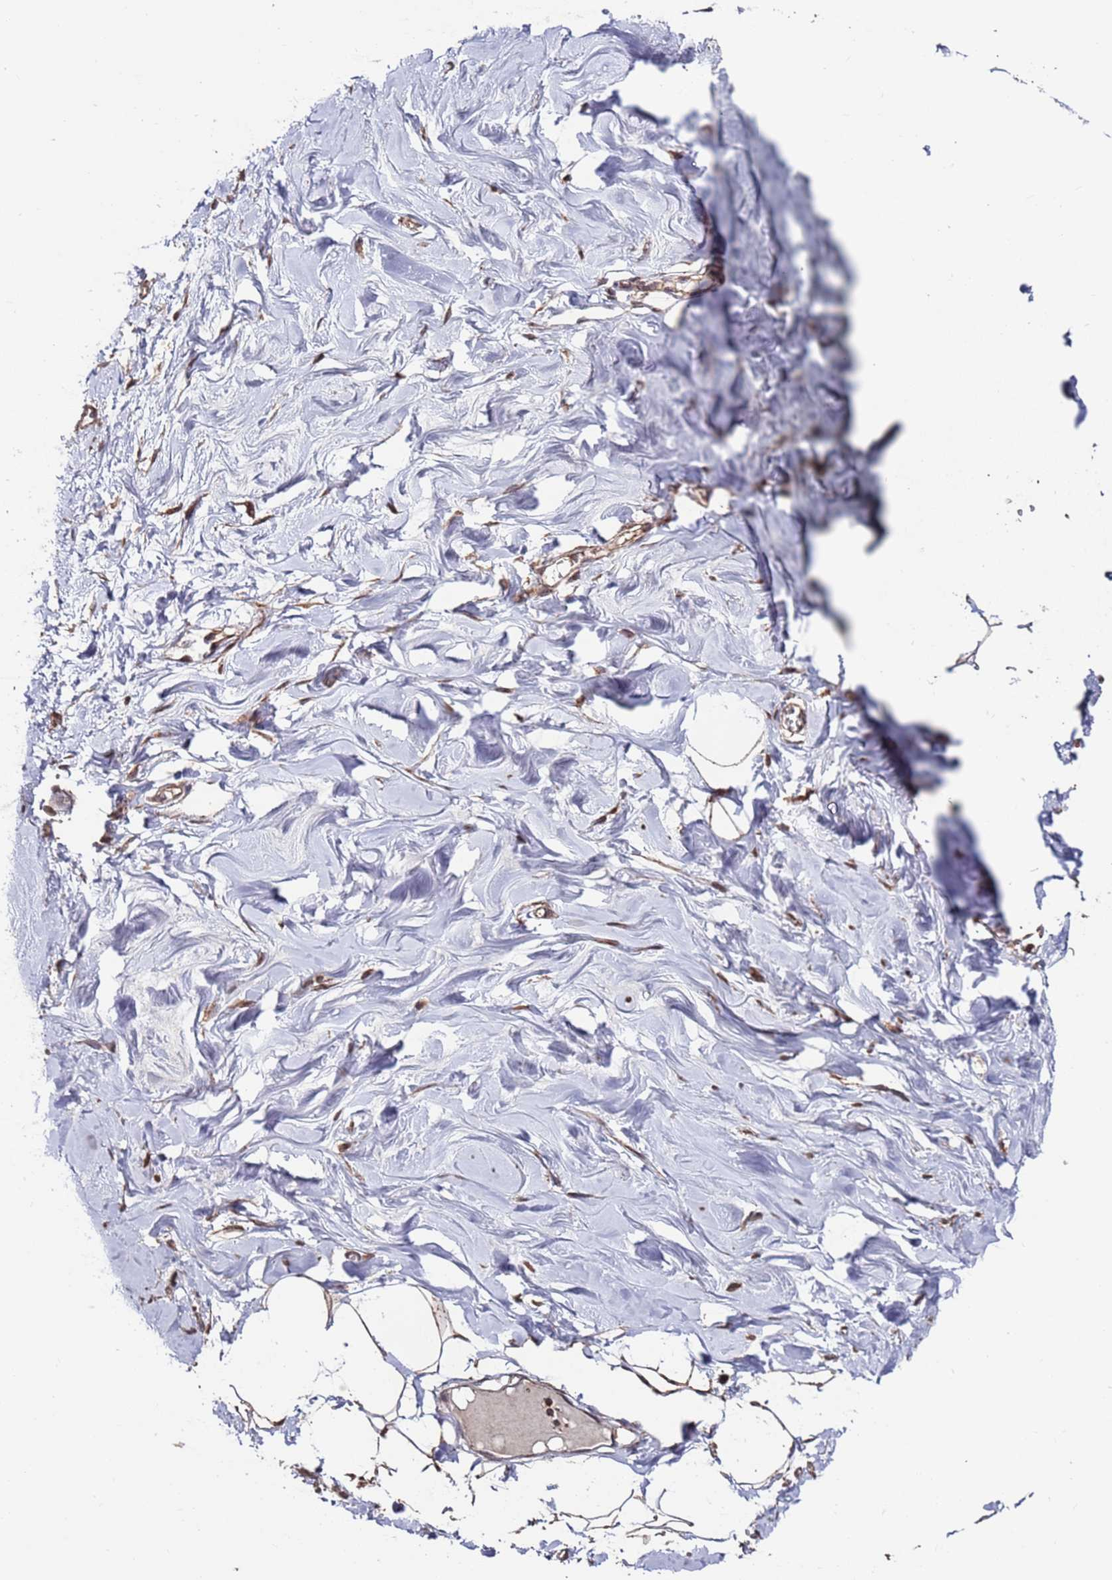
{"staining": {"intensity": "weak", "quantity": ">75%", "location": "cytoplasmic/membranous"}, "tissue": "breast", "cell_type": "Adipocytes", "image_type": "normal", "snomed": [{"axis": "morphology", "description": "Normal tissue, NOS"}, {"axis": "topography", "description": "Breast"}], "caption": "Breast stained with a brown dye shows weak cytoplasmic/membranous positive staining in about >75% of adipocytes.", "gene": "PRR7", "patient": {"sex": "female", "age": 27}}